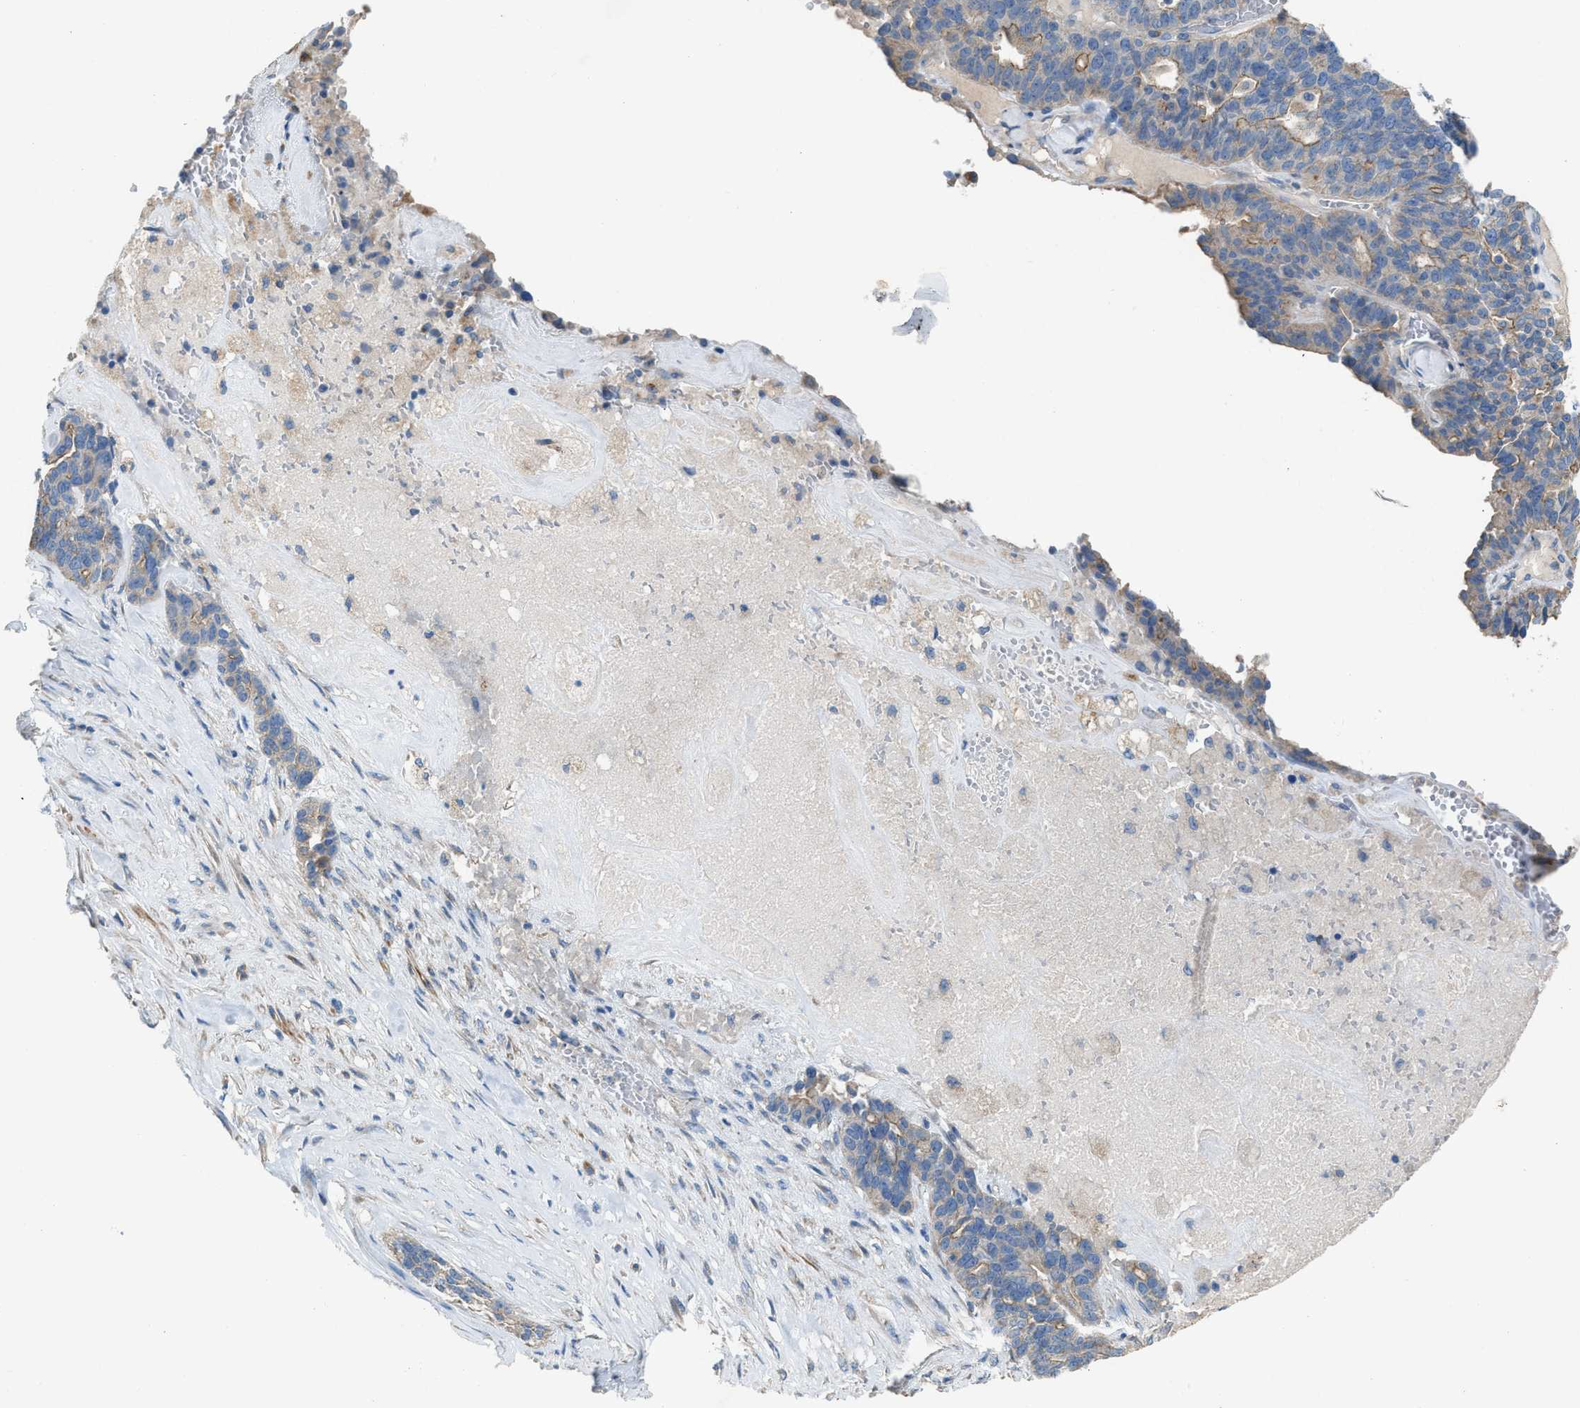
{"staining": {"intensity": "weak", "quantity": "<25%", "location": "cytoplasmic/membranous"}, "tissue": "ovarian cancer", "cell_type": "Tumor cells", "image_type": "cancer", "snomed": [{"axis": "morphology", "description": "Cystadenocarcinoma, serous, NOS"}, {"axis": "topography", "description": "Ovary"}], "caption": "DAB (3,3'-diaminobenzidine) immunohistochemical staining of human ovarian cancer reveals no significant staining in tumor cells.", "gene": "AOAH", "patient": {"sex": "female", "age": 59}}